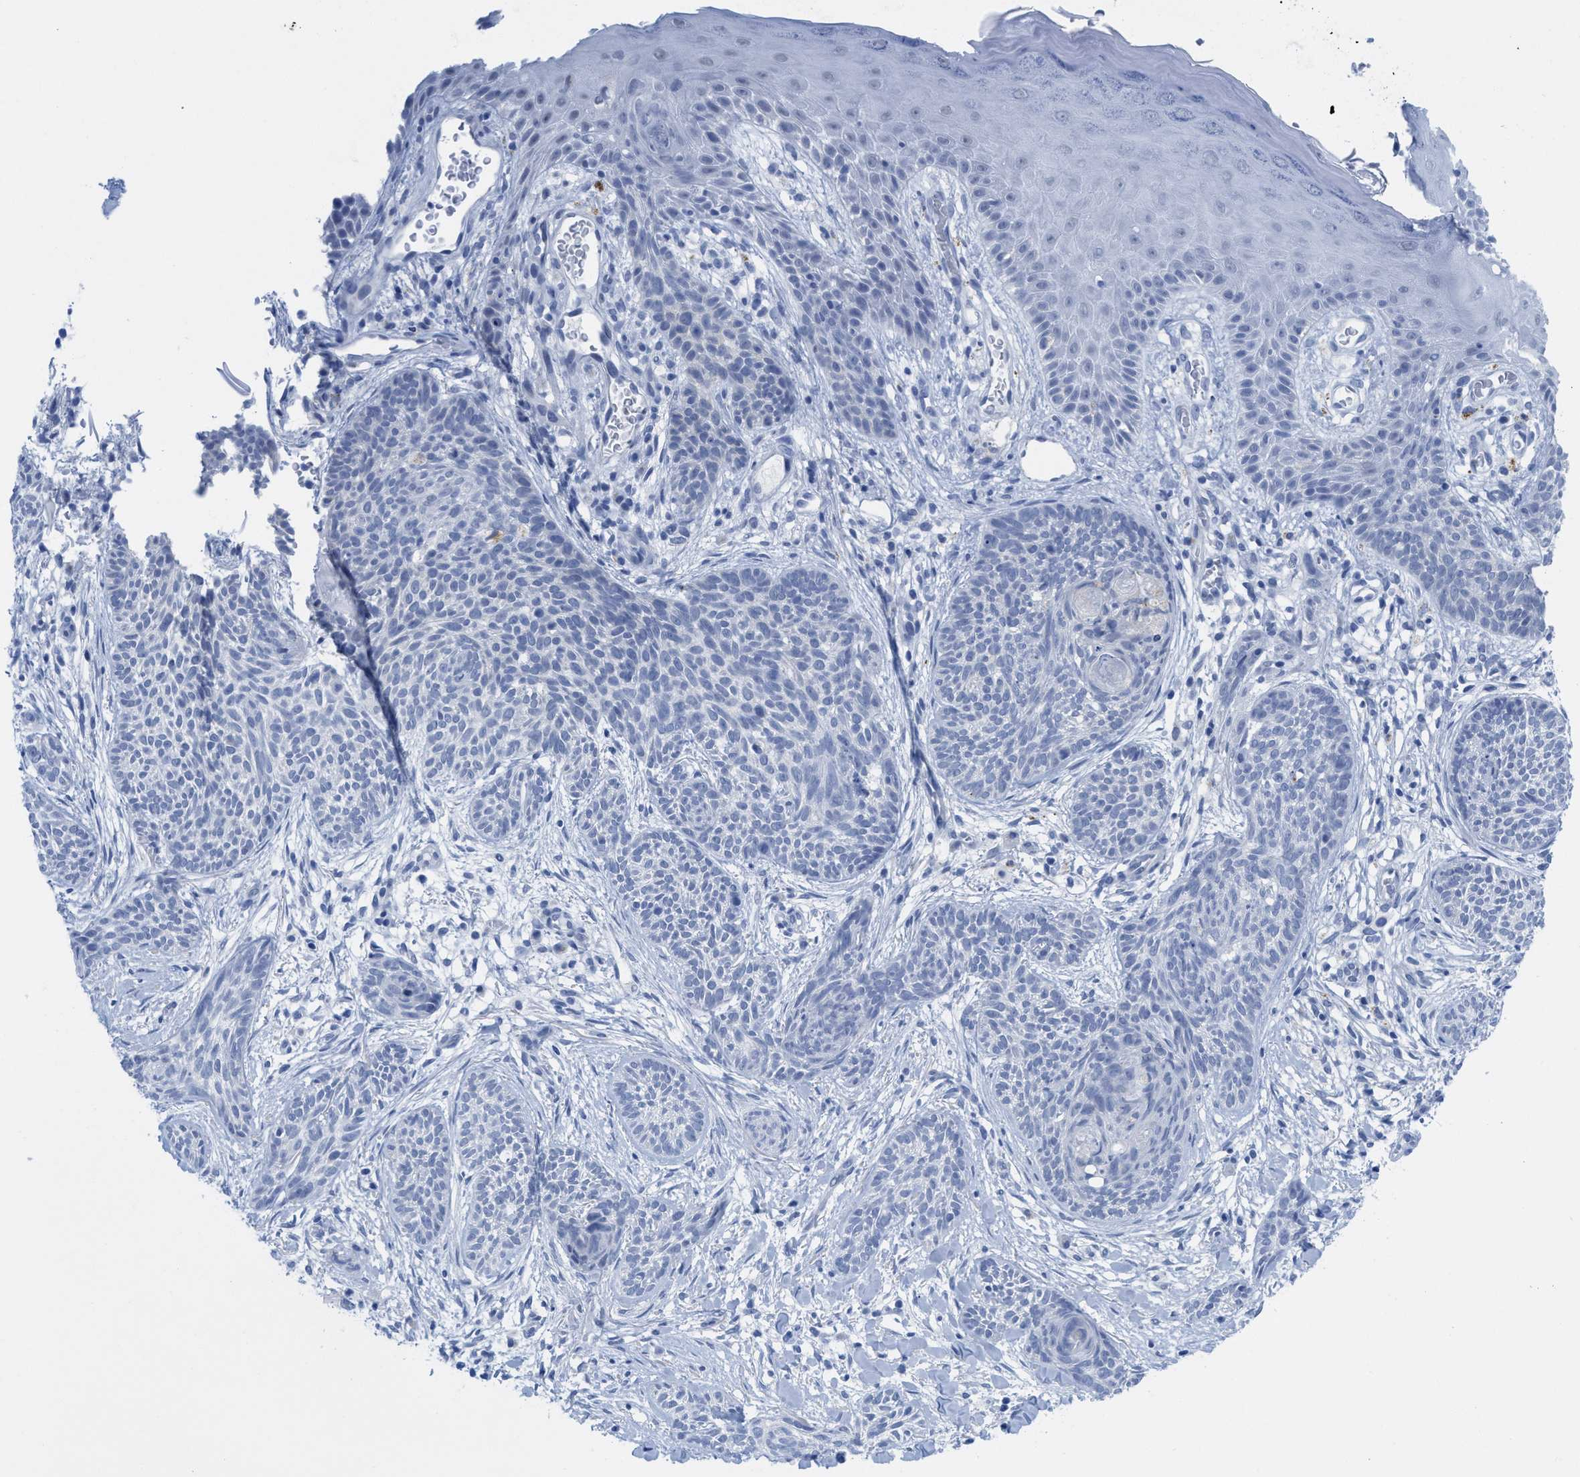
{"staining": {"intensity": "negative", "quantity": "none", "location": "none"}, "tissue": "skin cancer", "cell_type": "Tumor cells", "image_type": "cancer", "snomed": [{"axis": "morphology", "description": "Basal cell carcinoma"}, {"axis": "topography", "description": "Skin"}], "caption": "Immunohistochemistry (IHC) histopathology image of skin cancer stained for a protein (brown), which shows no staining in tumor cells.", "gene": "WDR4", "patient": {"sex": "female", "age": 59}}